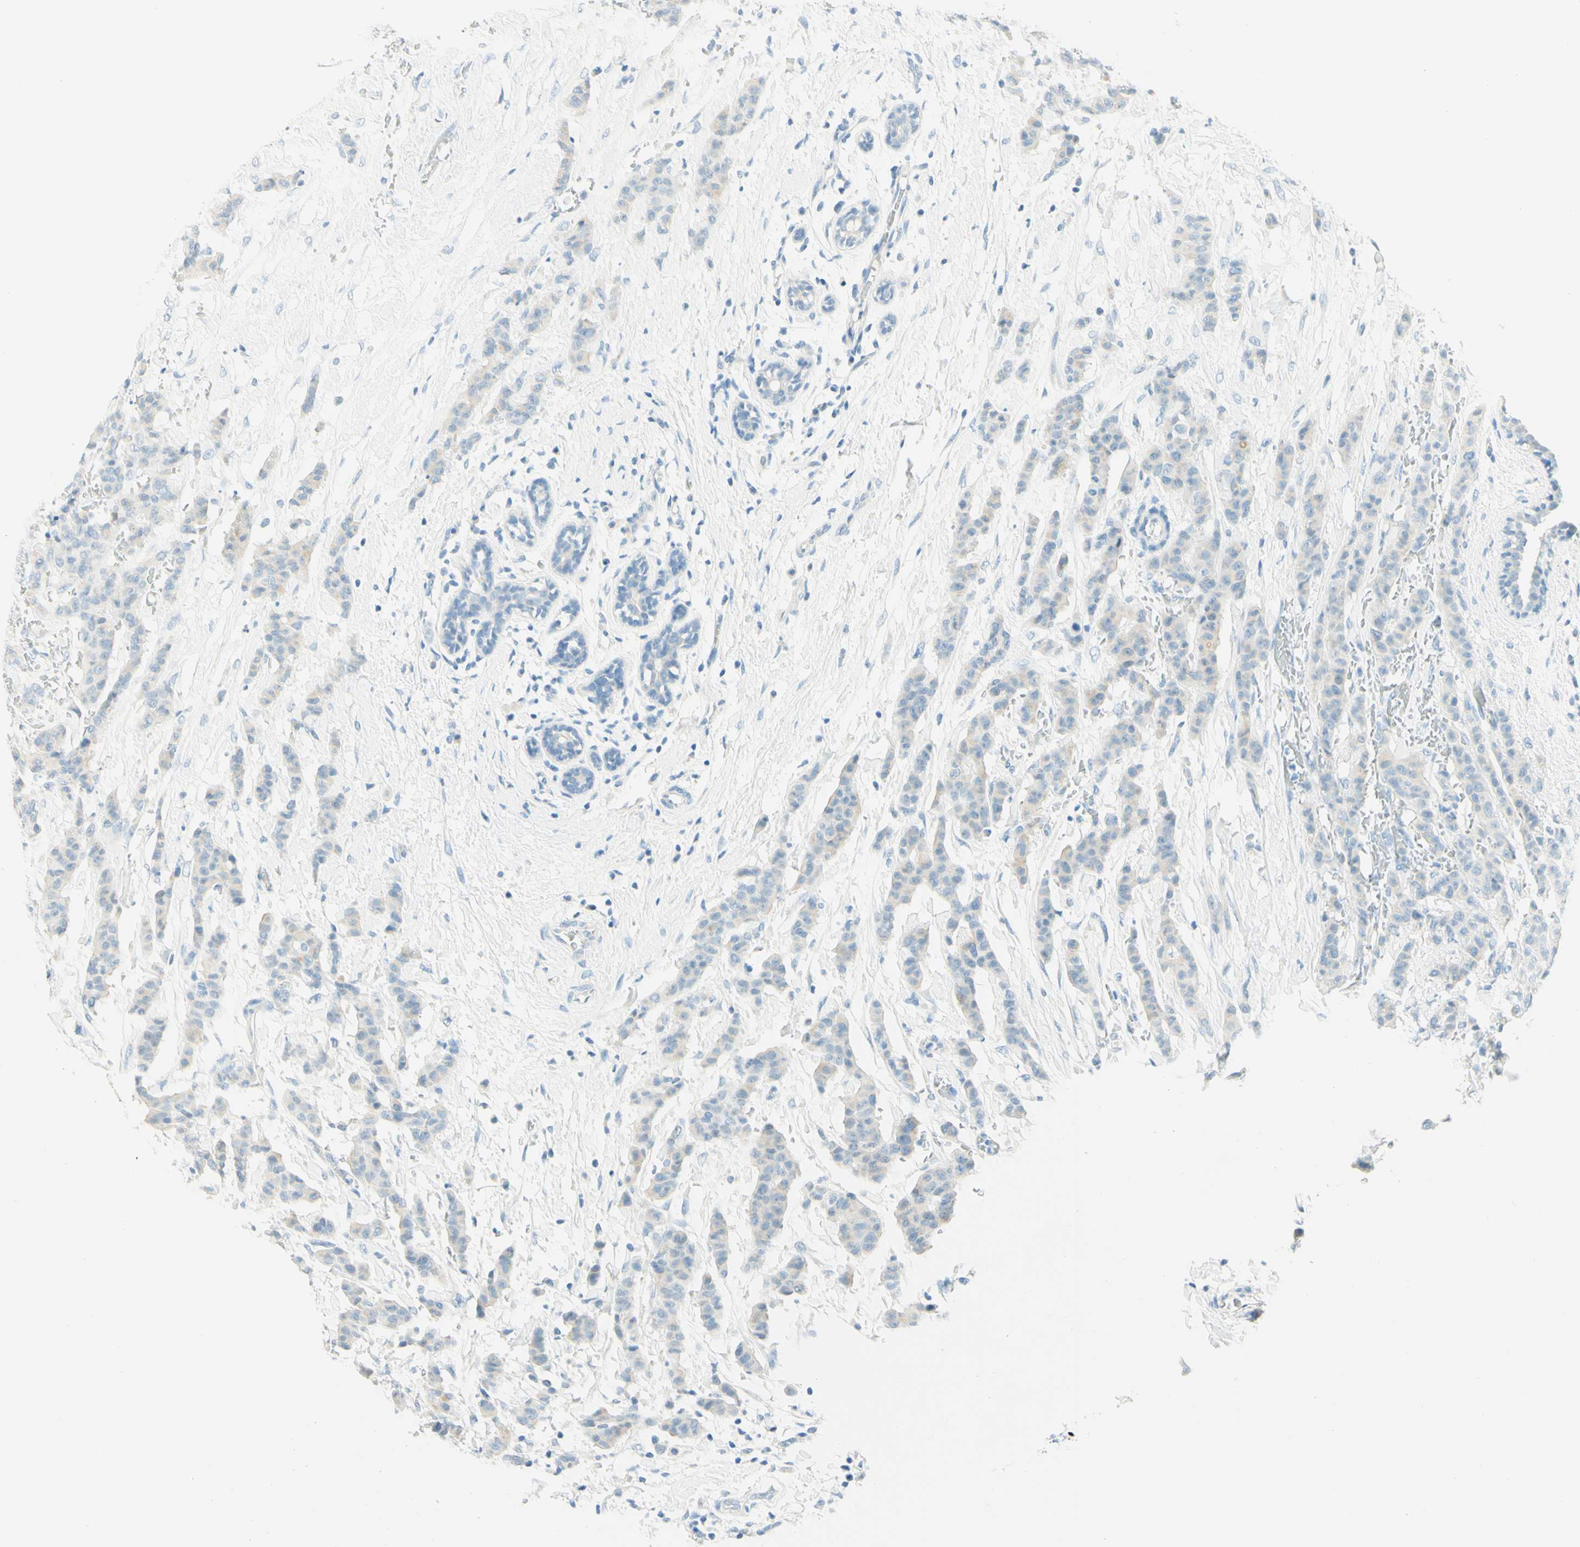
{"staining": {"intensity": "negative", "quantity": "none", "location": "none"}, "tissue": "breast cancer", "cell_type": "Tumor cells", "image_type": "cancer", "snomed": [{"axis": "morphology", "description": "Normal tissue, NOS"}, {"axis": "morphology", "description": "Duct carcinoma"}, {"axis": "topography", "description": "Breast"}], "caption": "Tumor cells show no significant staining in breast cancer. The staining is performed using DAB brown chromogen with nuclei counter-stained in using hematoxylin.", "gene": "TMEM132D", "patient": {"sex": "female", "age": 40}}